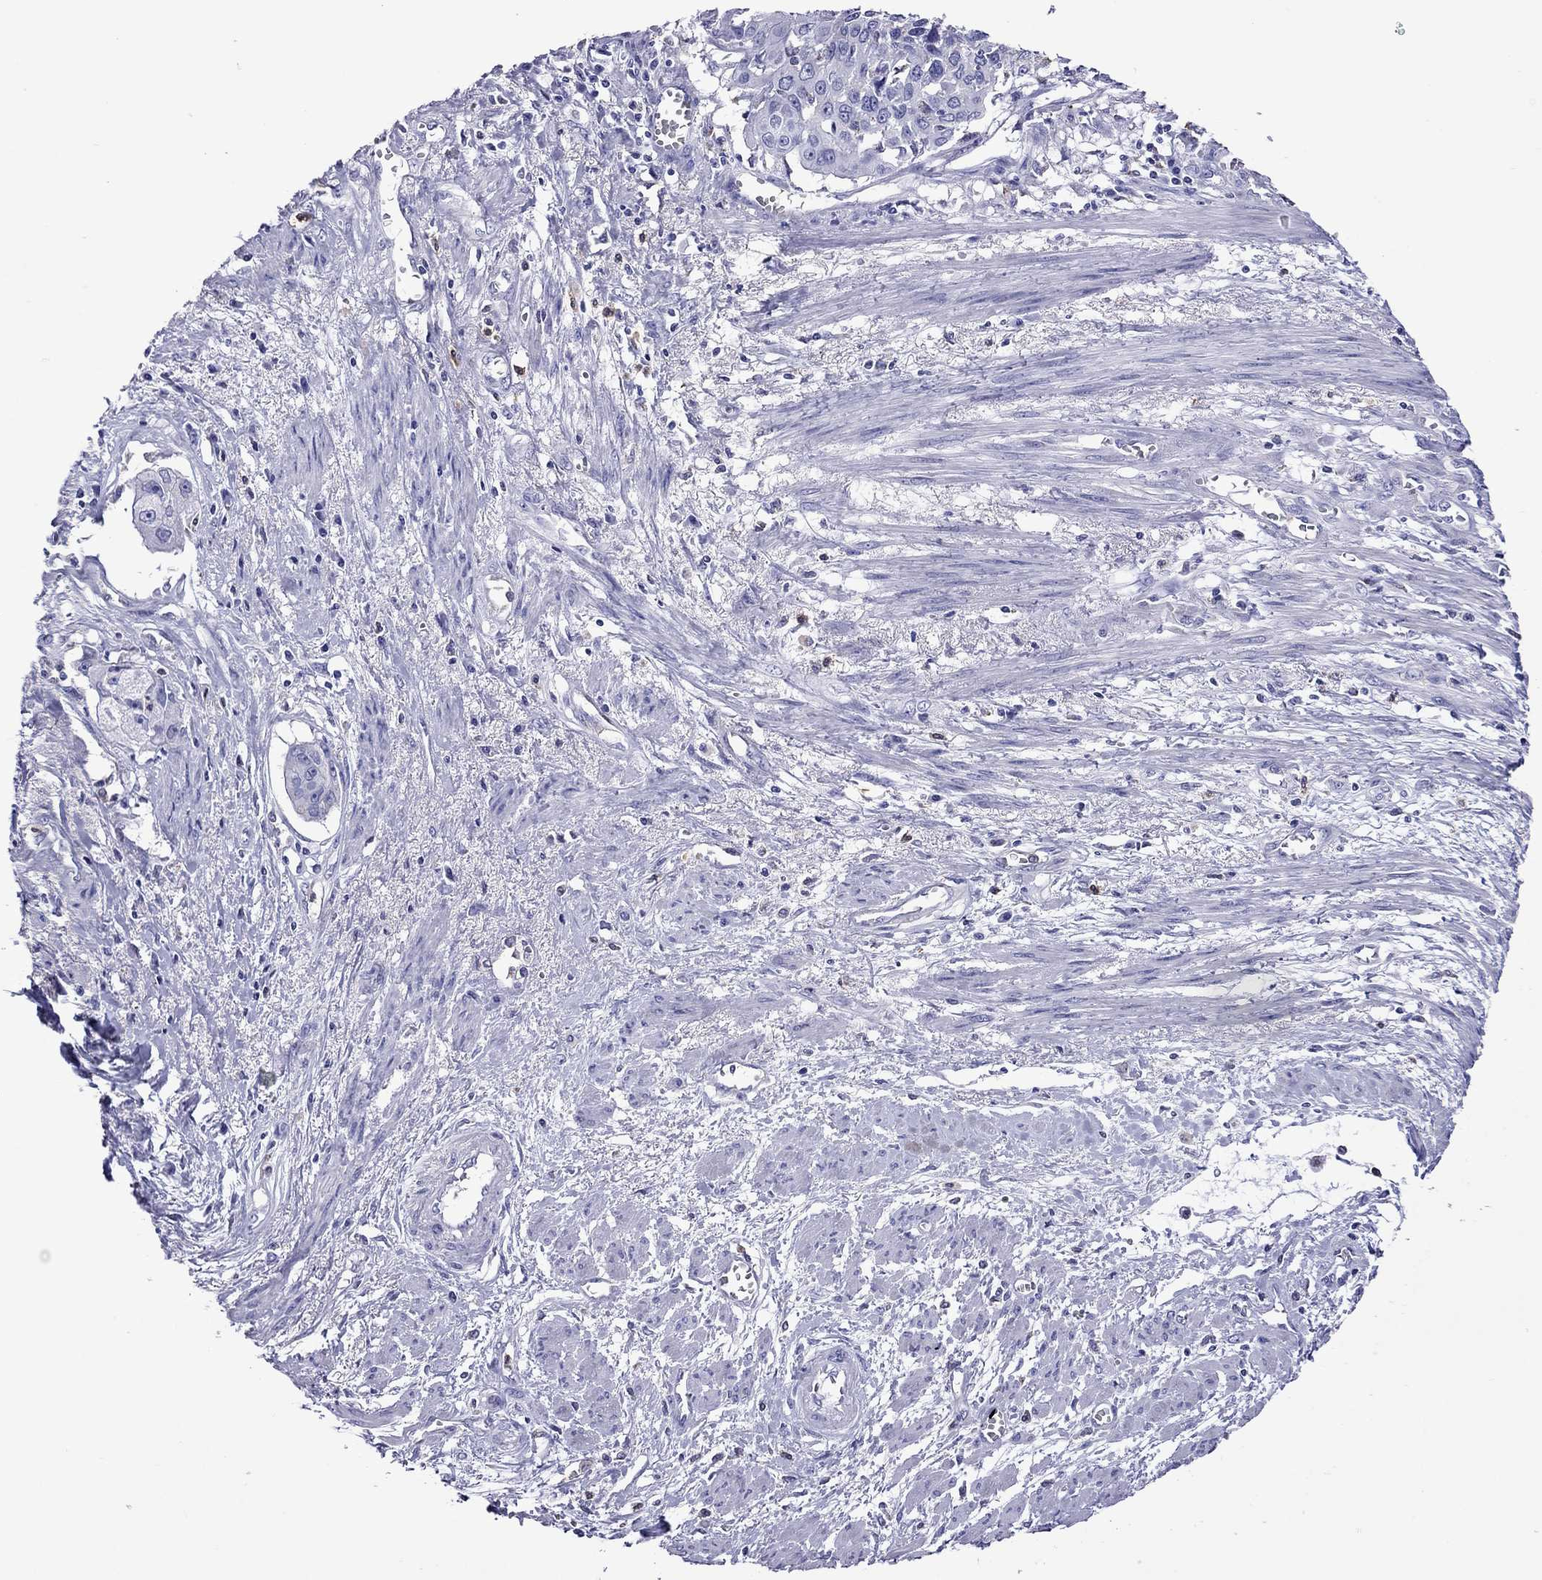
{"staining": {"intensity": "negative", "quantity": "none", "location": "none"}, "tissue": "cervical cancer", "cell_type": "Tumor cells", "image_type": "cancer", "snomed": [{"axis": "morphology", "description": "Squamous cell carcinoma, NOS"}, {"axis": "topography", "description": "Cervix"}], "caption": "This histopathology image is of cervical squamous cell carcinoma stained with immunohistochemistry (IHC) to label a protein in brown with the nuclei are counter-stained blue. There is no expression in tumor cells.", "gene": "SCG2", "patient": {"sex": "female", "age": 58}}